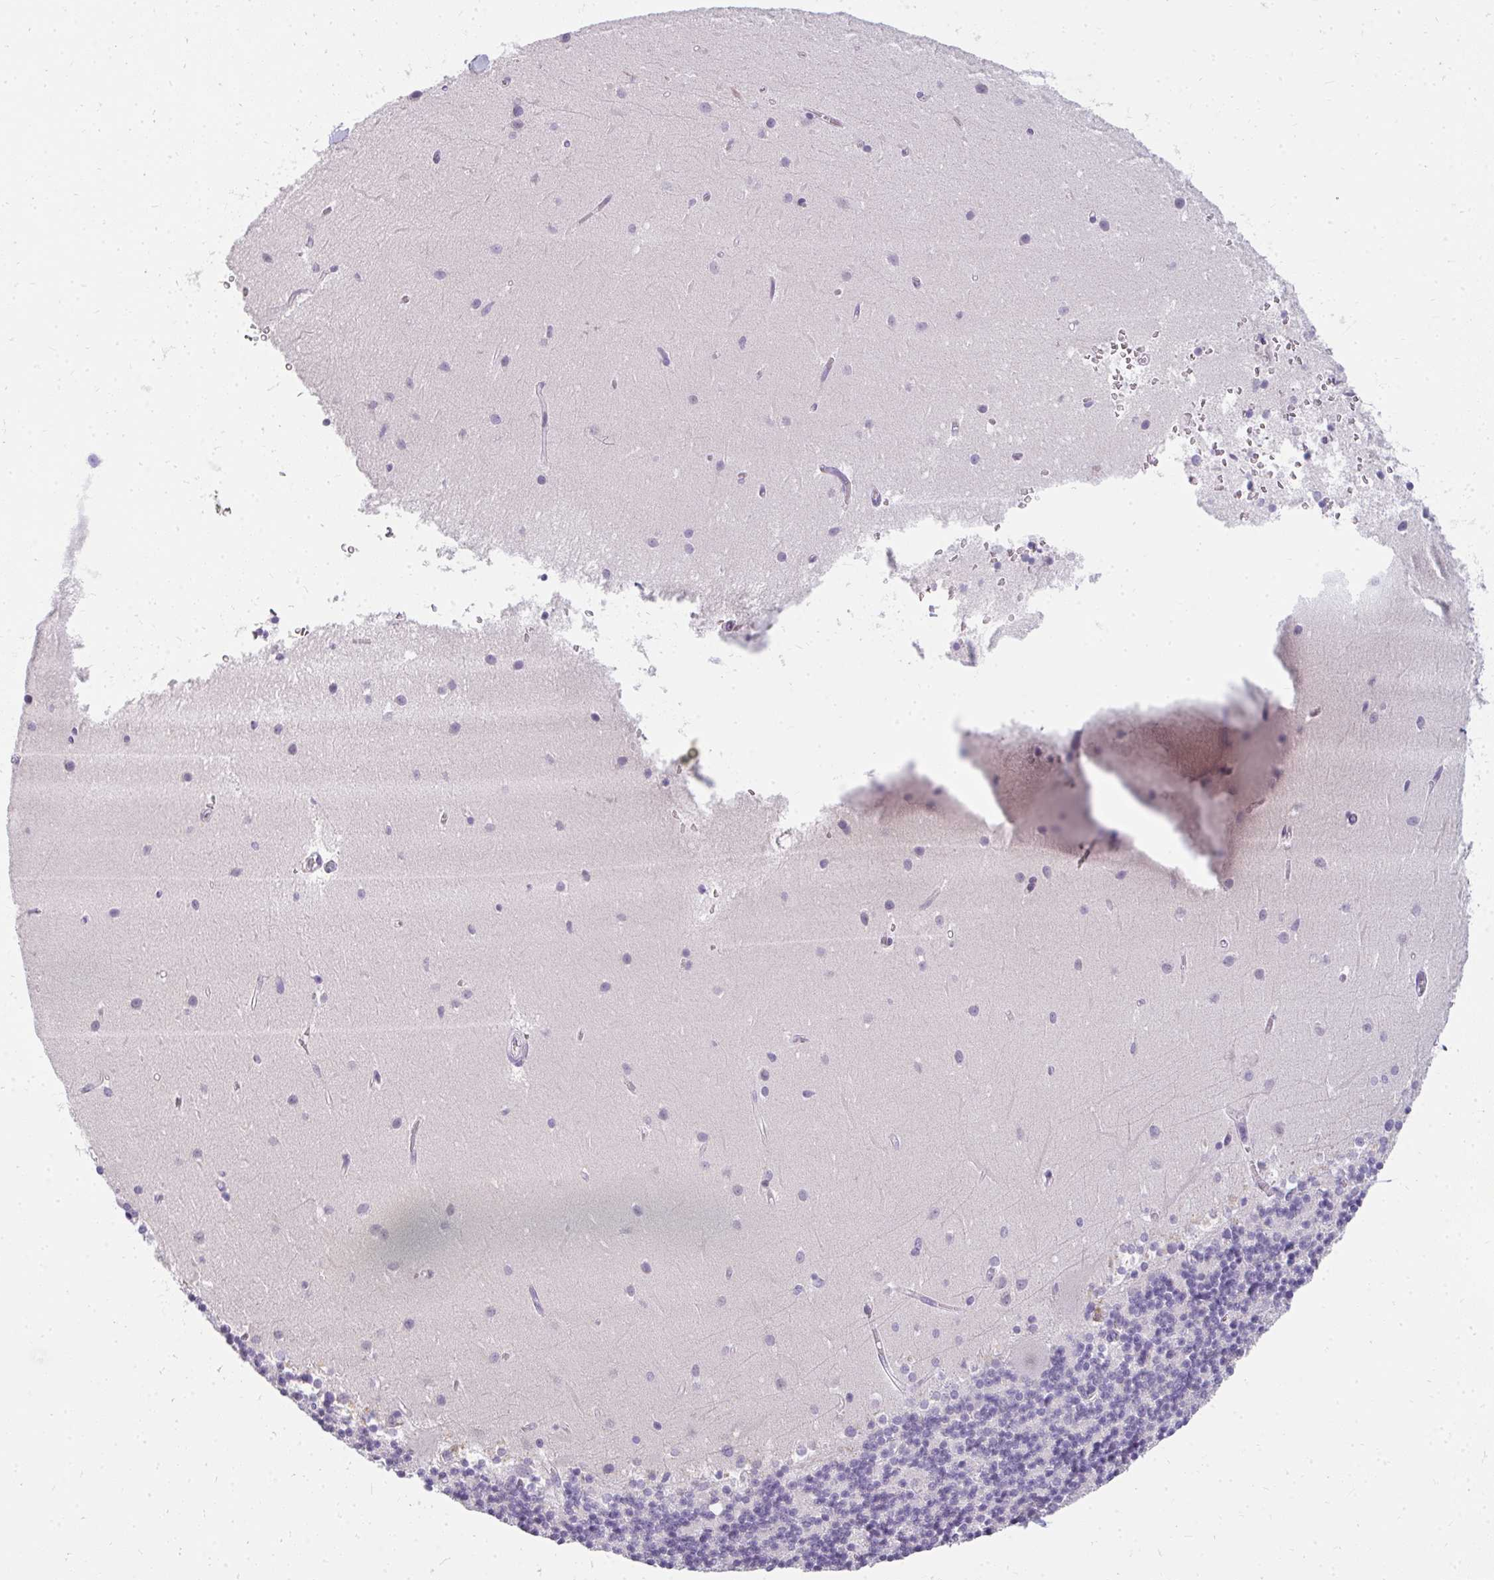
{"staining": {"intensity": "negative", "quantity": "none", "location": "none"}, "tissue": "cerebellum", "cell_type": "Cells in granular layer", "image_type": "normal", "snomed": [{"axis": "morphology", "description": "Normal tissue, NOS"}, {"axis": "topography", "description": "Cerebellum"}], "caption": "DAB (3,3'-diaminobenzidine) immunohistochemical staining of normal human cerebellum displays no significant staining in cells in granular layer.", "gene": "PPP1R3G", "patient": {"sex": "male", "age": 54}}